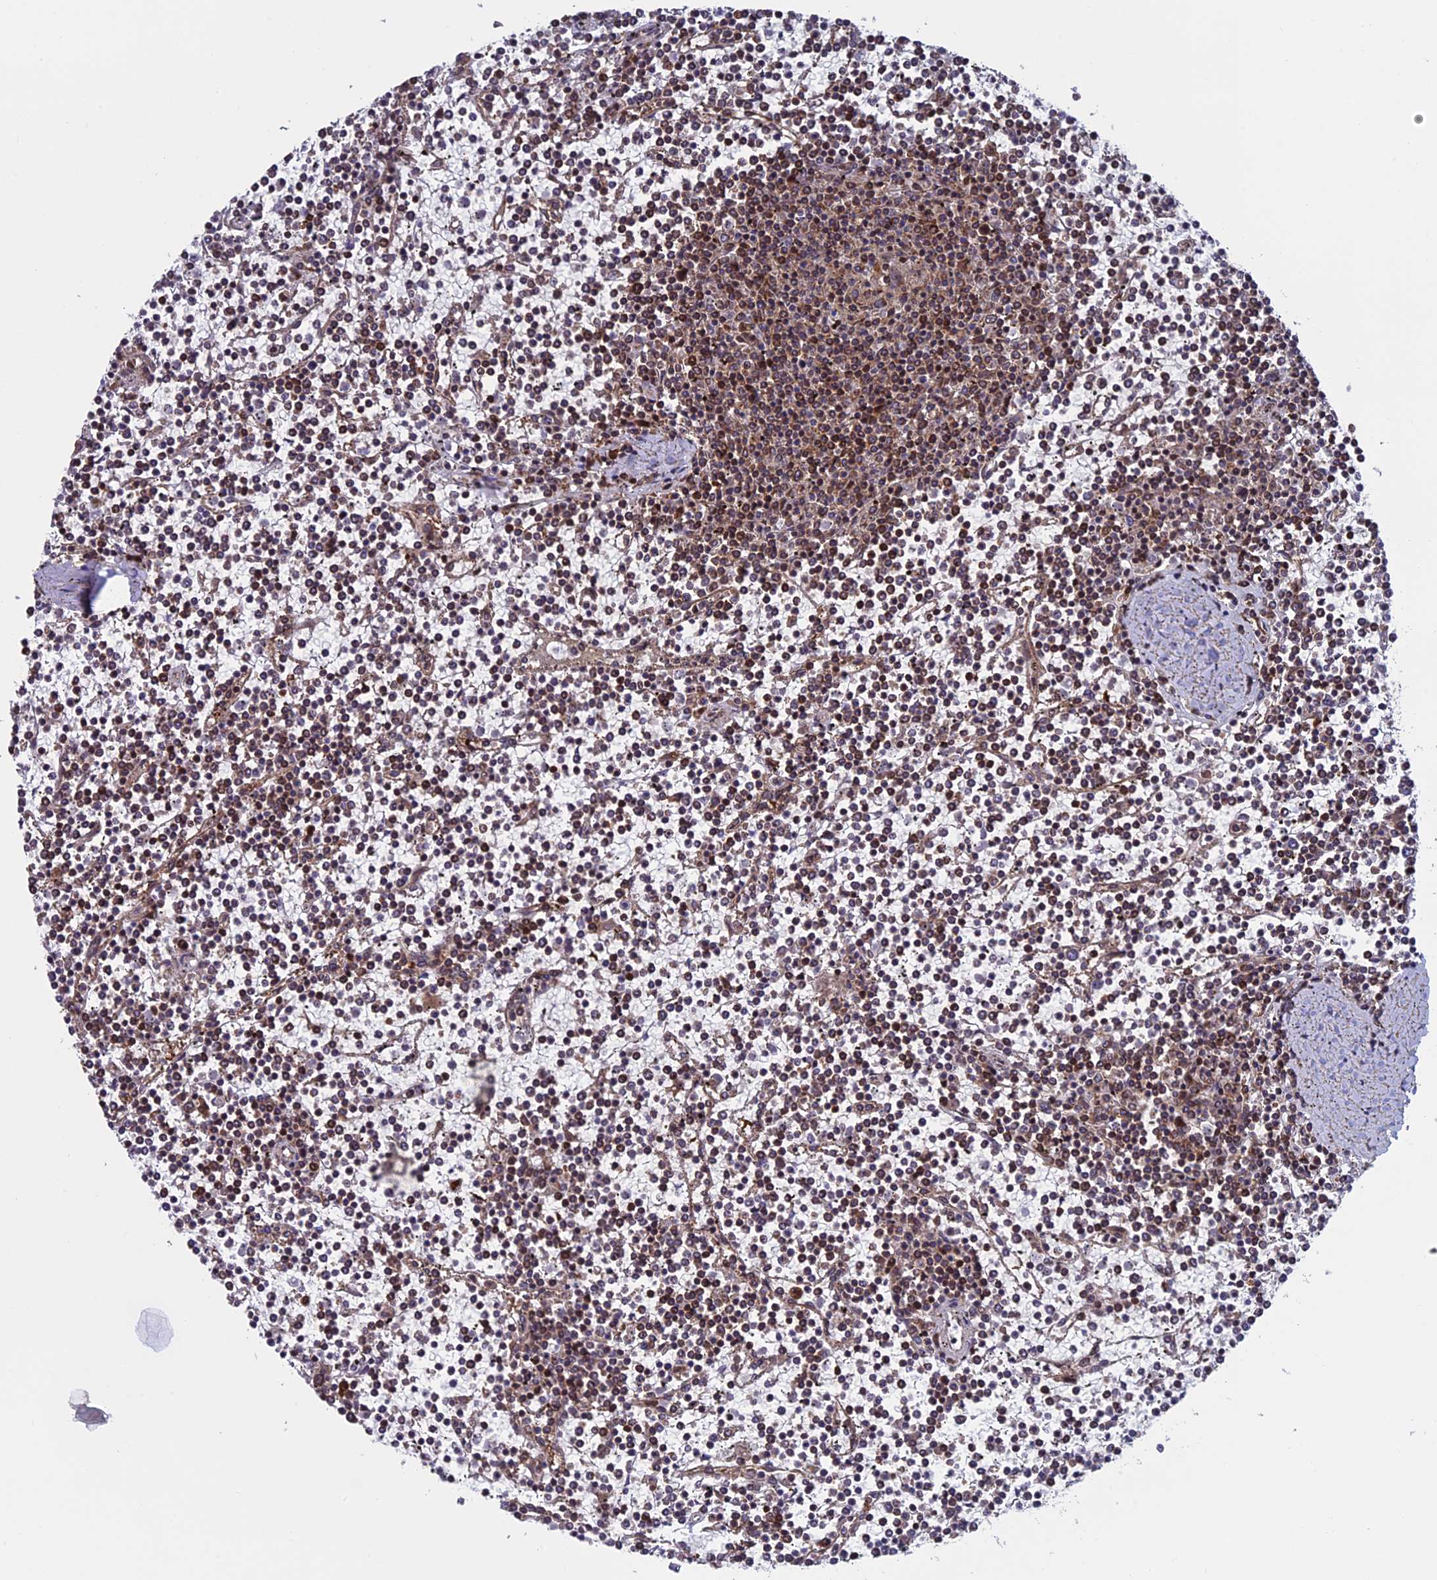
{"staining": {"intensity": "moderate", "quantity": ">75%", "location": "cytoplasmic/membranous"}, "tissue": "lymphoma", "cell_type": "Tumor cells", "image_type": "cancer", "snomed": [{"axis": "morphology", "description": "Malignant lymphoma, non-Hodgkin's type, Low grade"}, {"axis": "topography", "description": "Spleen"}], "caption": "Immunohistochemical staining of low-grade malignant lymphoma, non-Hodgkin's type demonstrates moderate cytoplasmic/membranous protein staining in about >75% of tumor cells.", "gene": "CCDC8", "patient": {"sex": "female", "age": 19}}